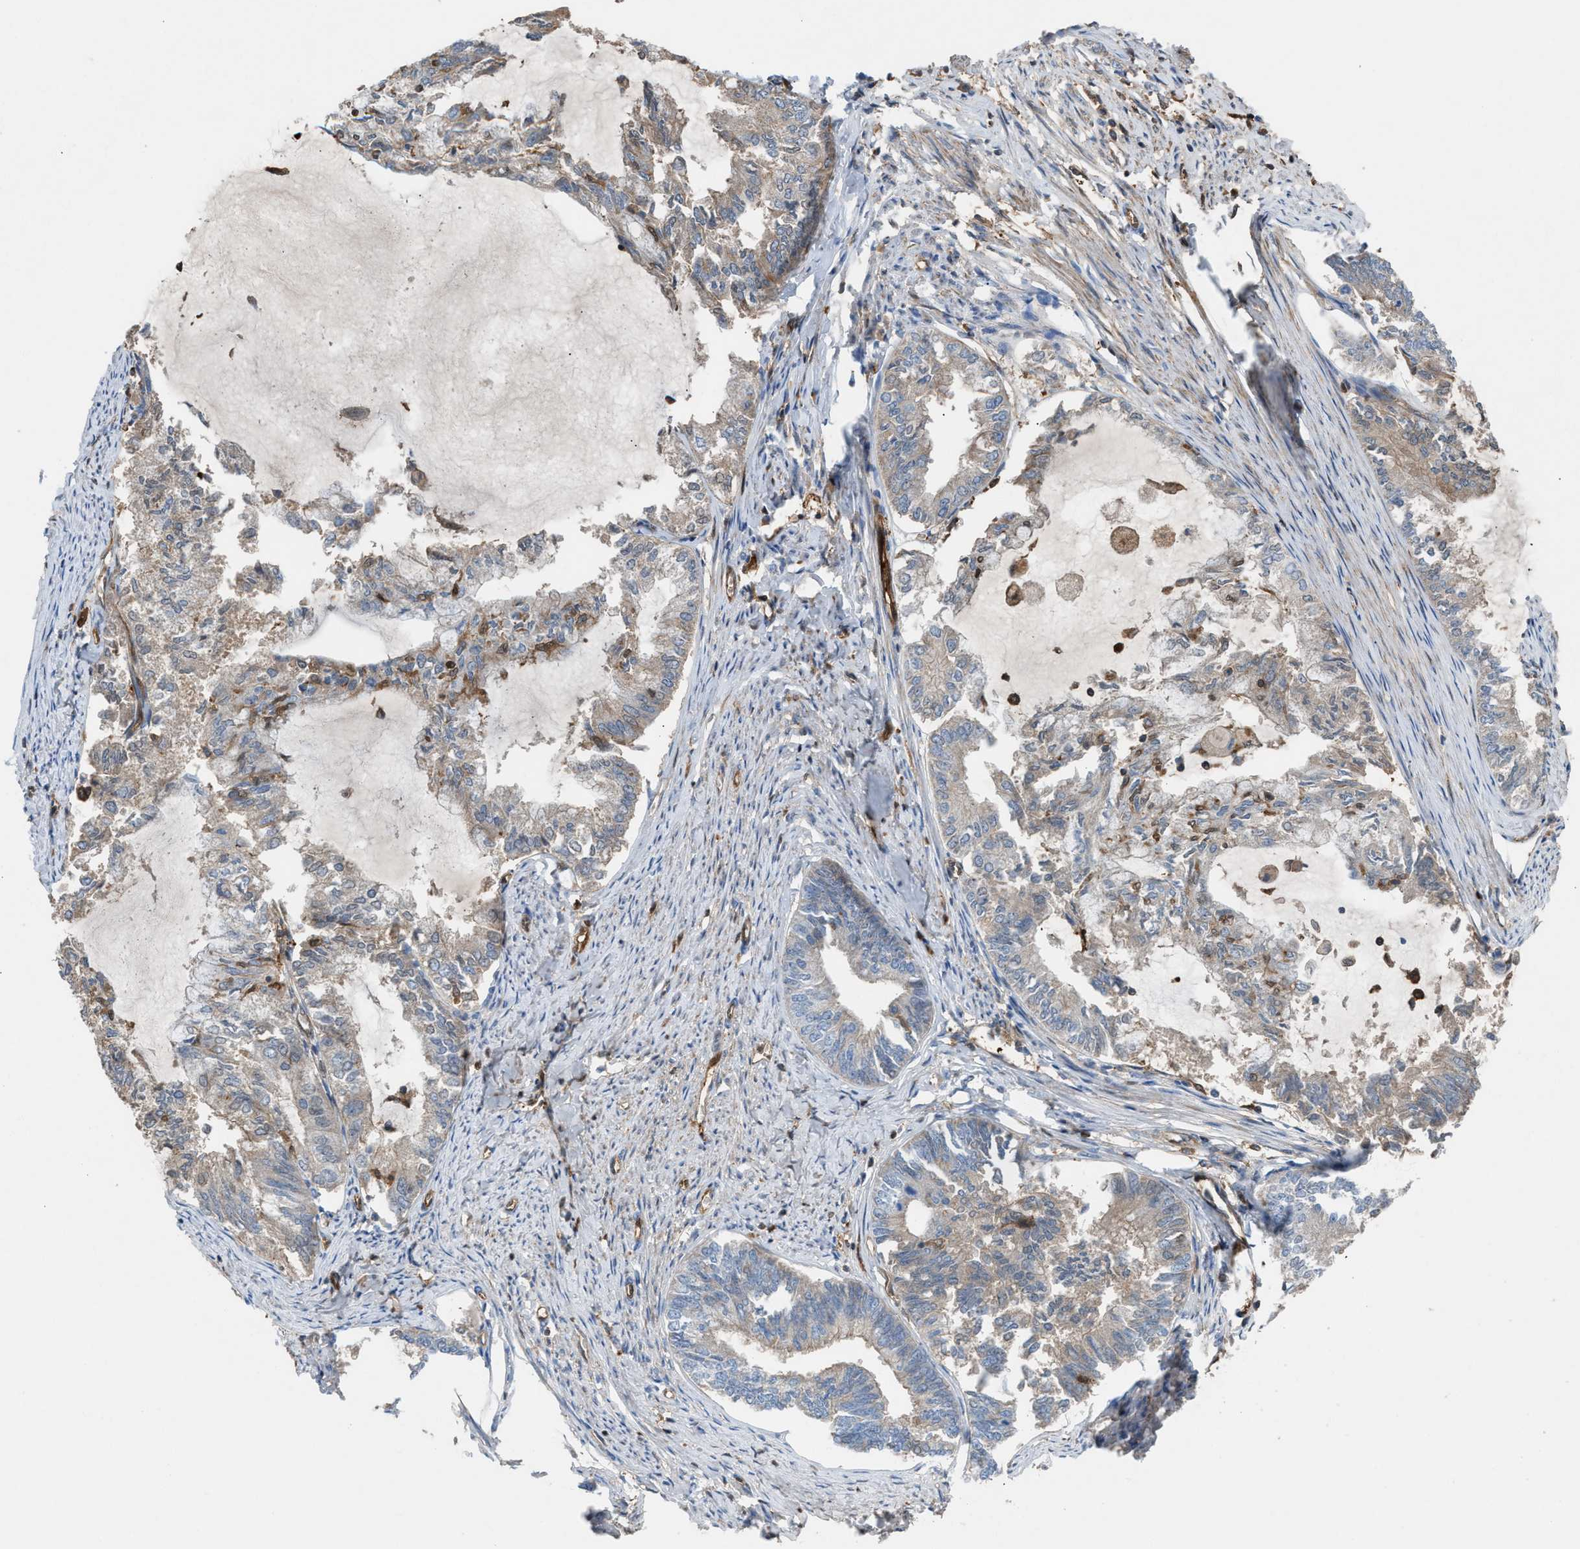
{"staining": {"intensity": "weak", "quantity": "<25%", "location": "cytoplasmic/membranous"}, "tissue": "endometrial cancer", "cell_type": "Tumor cells", "image_type": "cancer", "snomed": [{"axis": "morphology", "description": "Adenocarcinoma, NOS"}, {"axis": "topography", "description": "Endometrium"}], "caption": "Tumor cells are negative for brown protein staining in endometrial adenocarcinoma.", "gene": "TPK1", "patient": {"sex": "female", "age": 86}}